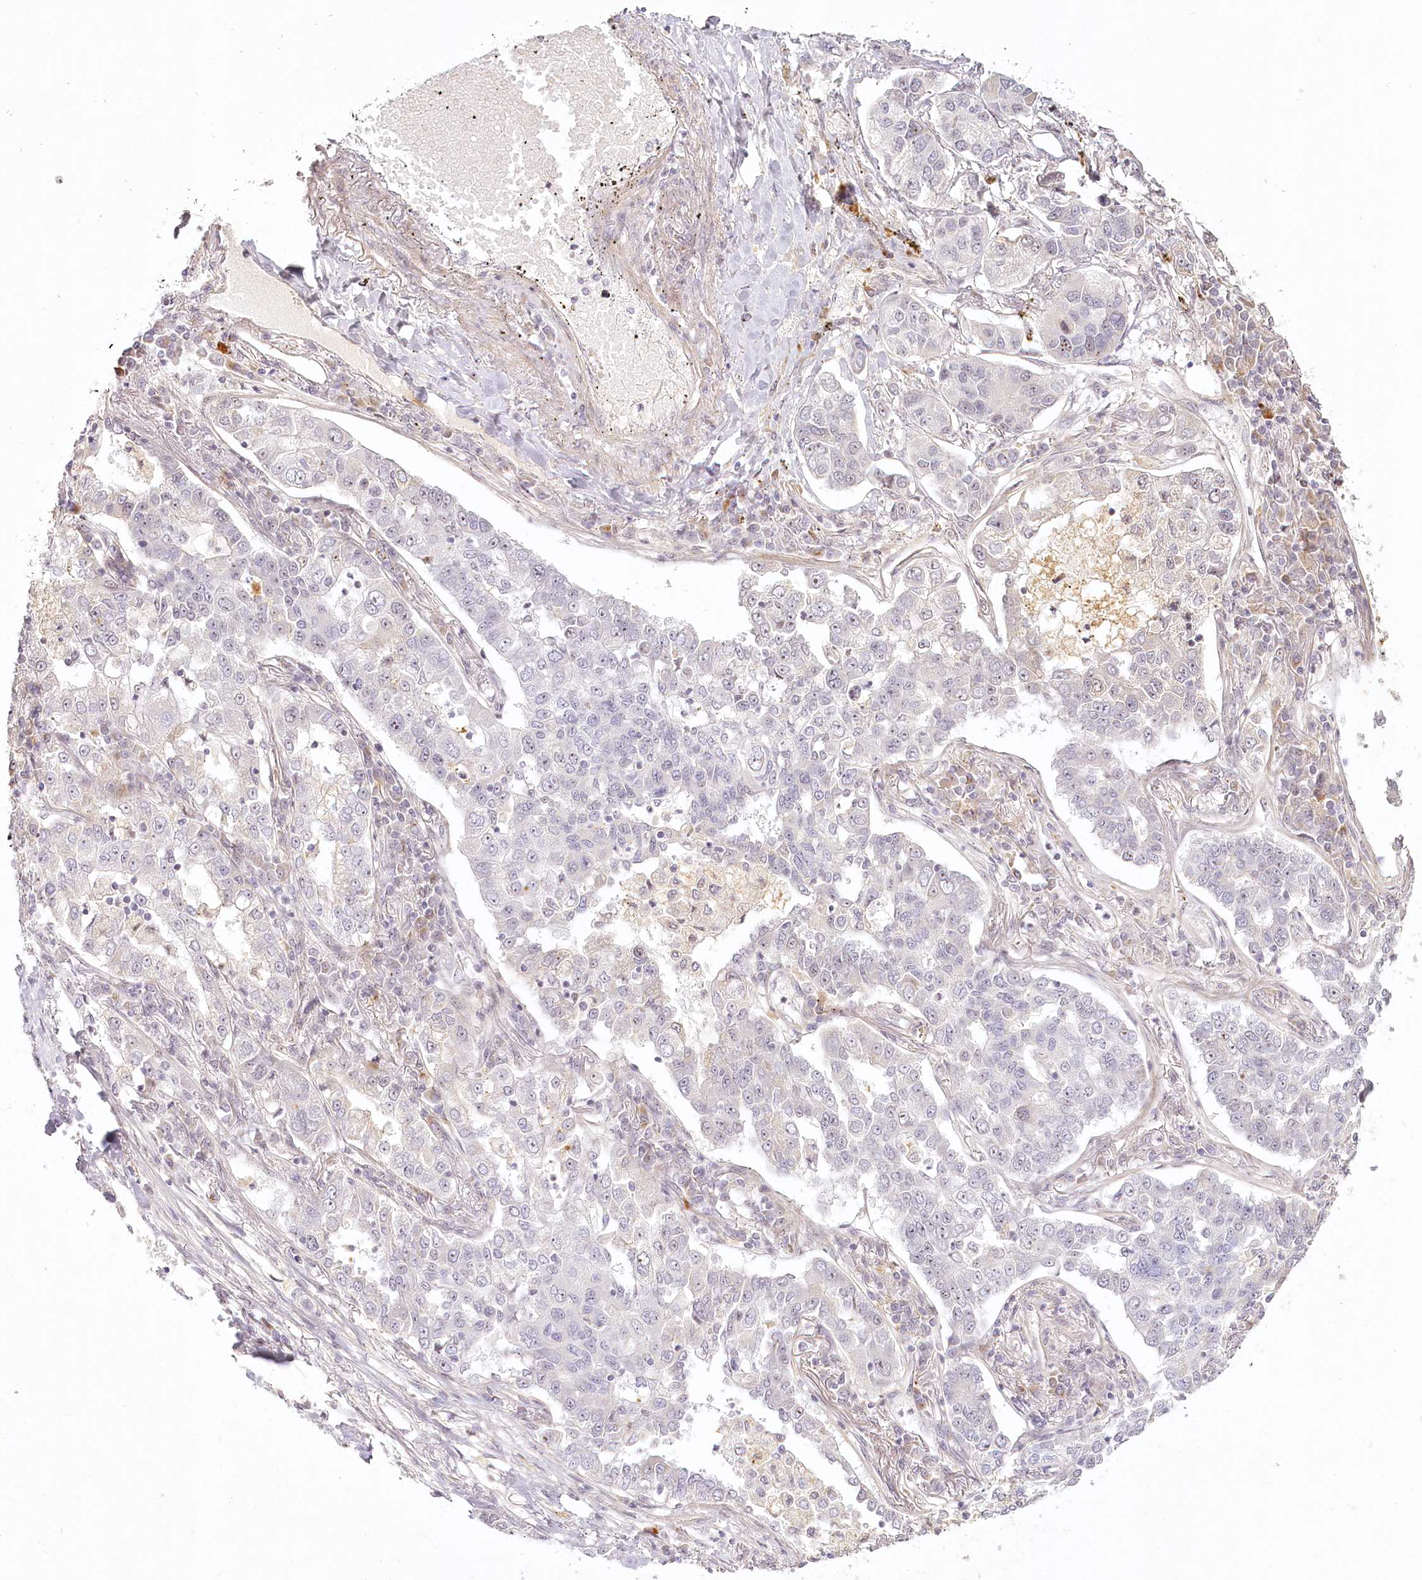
{"staining": {"intensity": "negative", "quantity": "none", "location": "none"}, "tissue": "lung cancer", "cell_type": "Tumor cells", "image_type": "cancer", "snomed": [{"axis": "morphology", "description": "Adenocarcinoma, NOS"}, {"axis": "topography", "description": "Lung"}], "caption": "DAB immunohistochemical staining of human lung cancer reveals no significant staining in tumor cells. Brightfield microscopy of immunohistochemistry stained with DAB (3,3'-diaminobenzidine) (brown) and hematoxylin (blue), captured at high magnification.", "gene": "EXOSC7", "patient": {"sex": "male", "age": 49}}